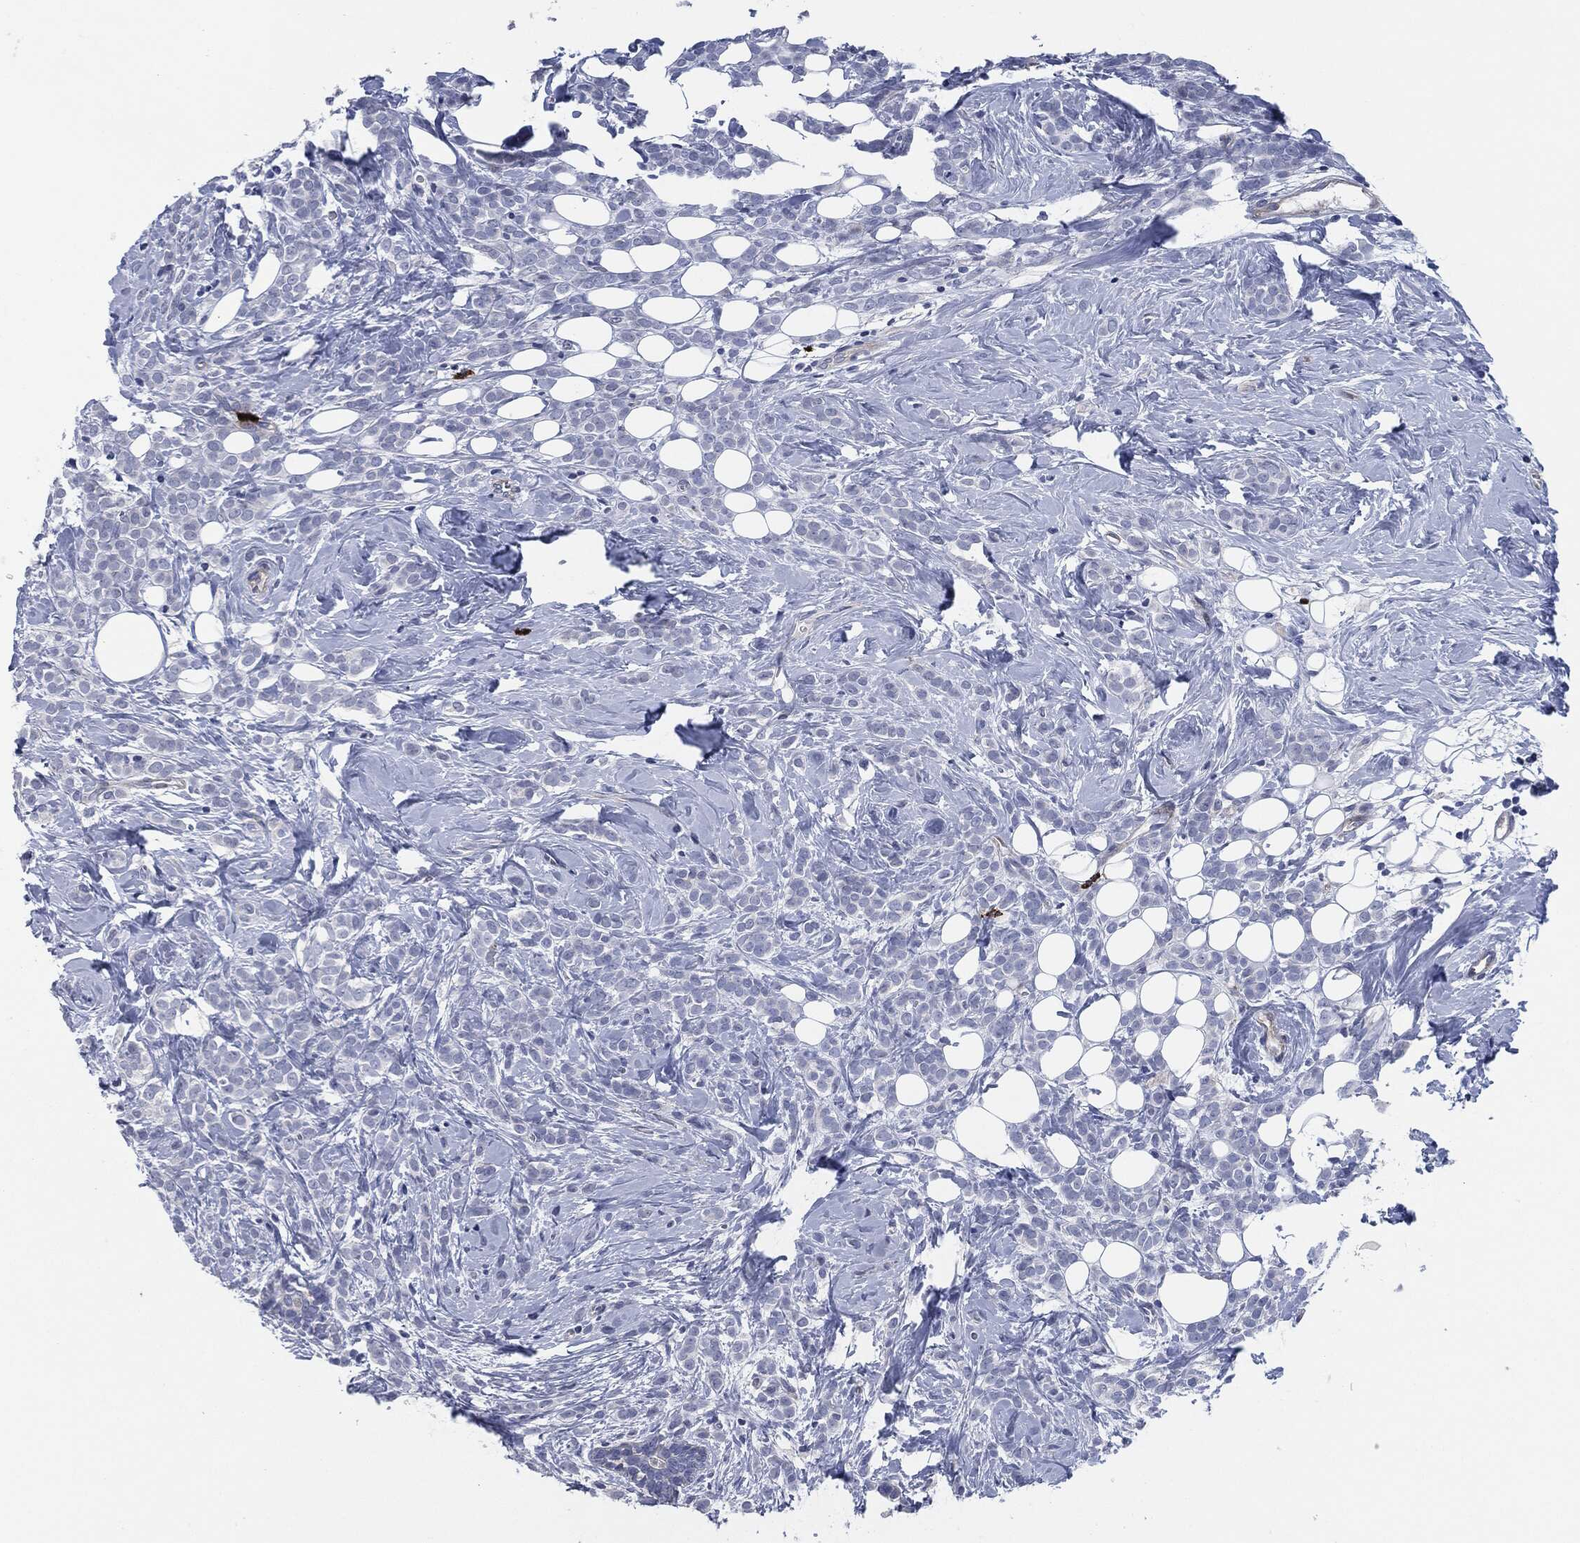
{"staining": {"intensity": "negative", "quantity": "none", "location": "none"}, "tissue": "breast cancer", "cell_type": "Tumor cells", "image_type": "cancer", "snomed": [{"axis": "morphology", "description": "Lobular carcinoma"}, {"axis": "topography", "description": "Breast"}], "caption": "Breast lobular carcinoma stained for a protein using immunohistochemistry (IHC) exhibits no expression tumor cells.", "gene": "MPO", "patient": {"sex": "female", "age": 49}}